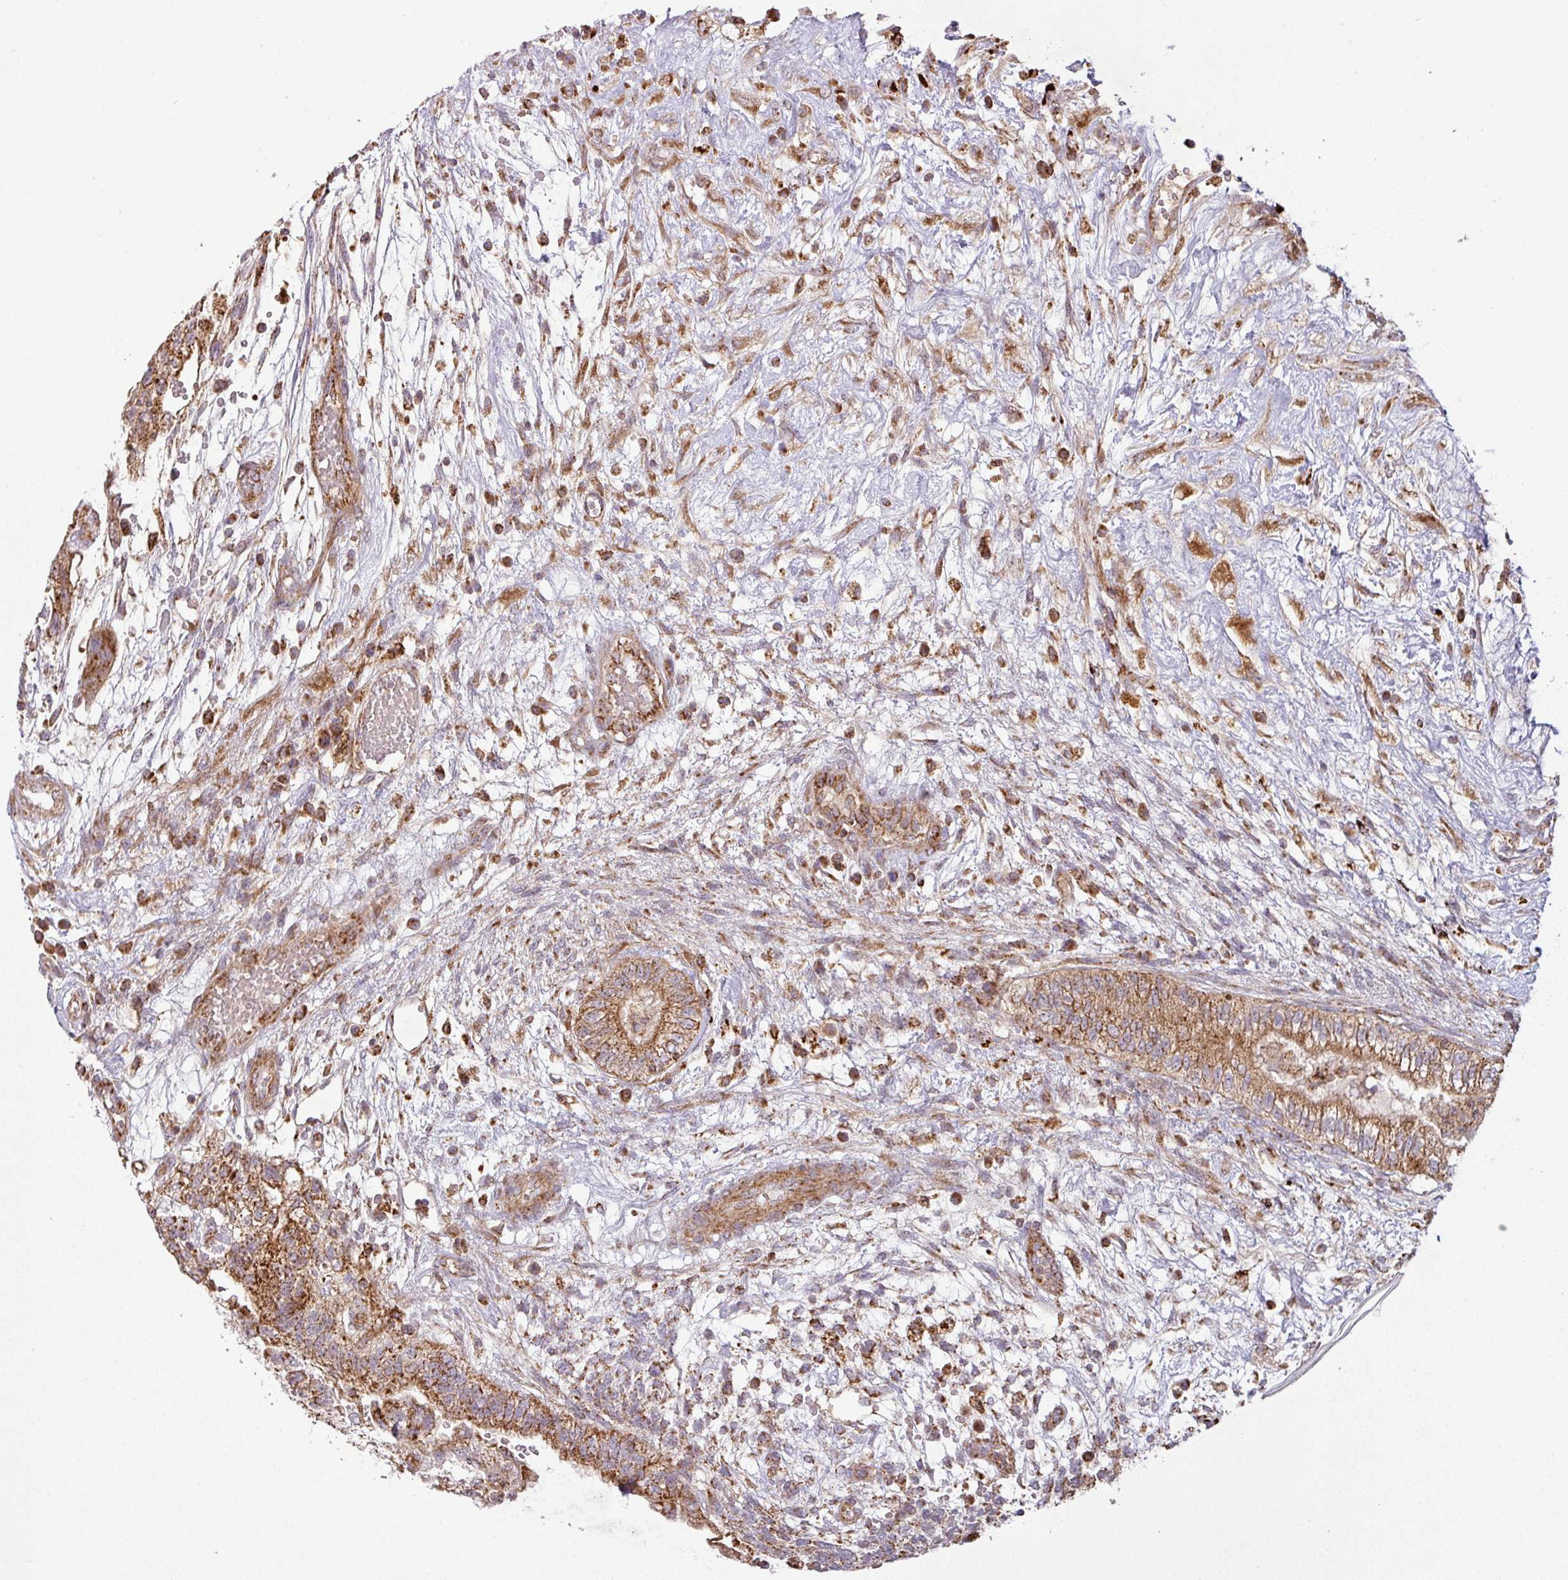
{"staining": {"intensity": "moderate", "quantity": ">75%", "location": "cytoplasmic/membranous"}, "tissue": "testis cancer", "cell_type": "Tumor cells", "image_type": "cancer", "snomed": [{"axis": "morphology", "description": "Normal tissue, NOS"}, {"axis": "morphology", "description": "Carcinoma, Embryonal, NOS"}, {"axis": "topography", "description": "Testis"}], "caption": "Immunohistochemistry of human testis cancer (embryonal carcinoma) shows medium levels of moderate cytoplasmic/membranous staining in approximately >75% of tumor cells.", "gene": "GPD2", "patient": {"sex": "male", "age": 32}}